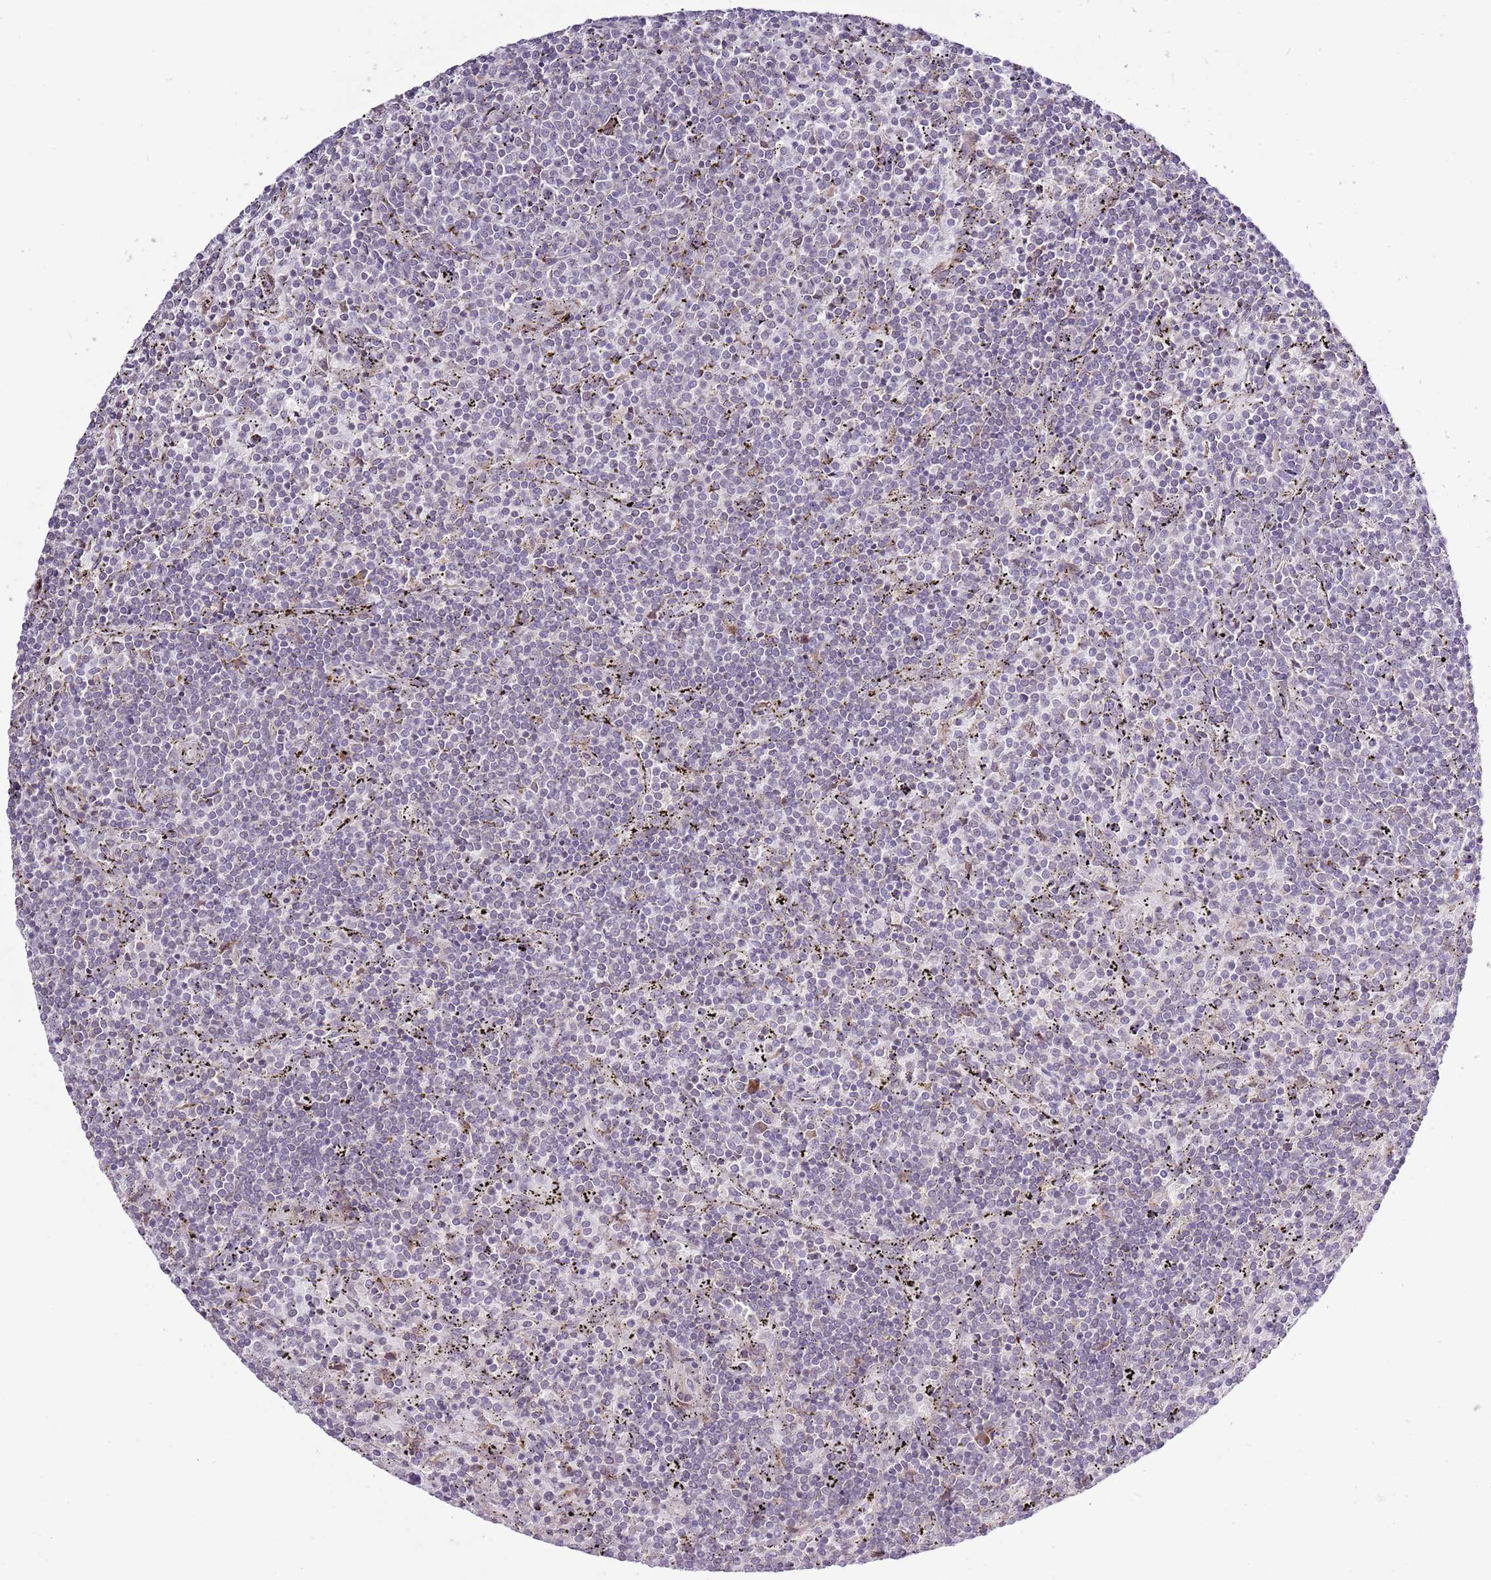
{"staining": {"intensity": "negative", "quantity": "none", "location": "none"}, "tissue": "lymphoma", "cell_type": "Tumor cells", "image_type": "cancer", "snomed": [{"axis": "morphology", "description": "Malignant lymphoma, non-Hodgkin's type, Low grade"}, {"axis": "topography", "description": "Spleen"}], "caption": "The micrograph exhibits no staining of tumor cells in lymphoma. (DAB (3,3'-diaminobenzidine) immunohistochemistry, high magnification).", "gene": "TMED10", "patient": {"sex": "female", "age": 50}}